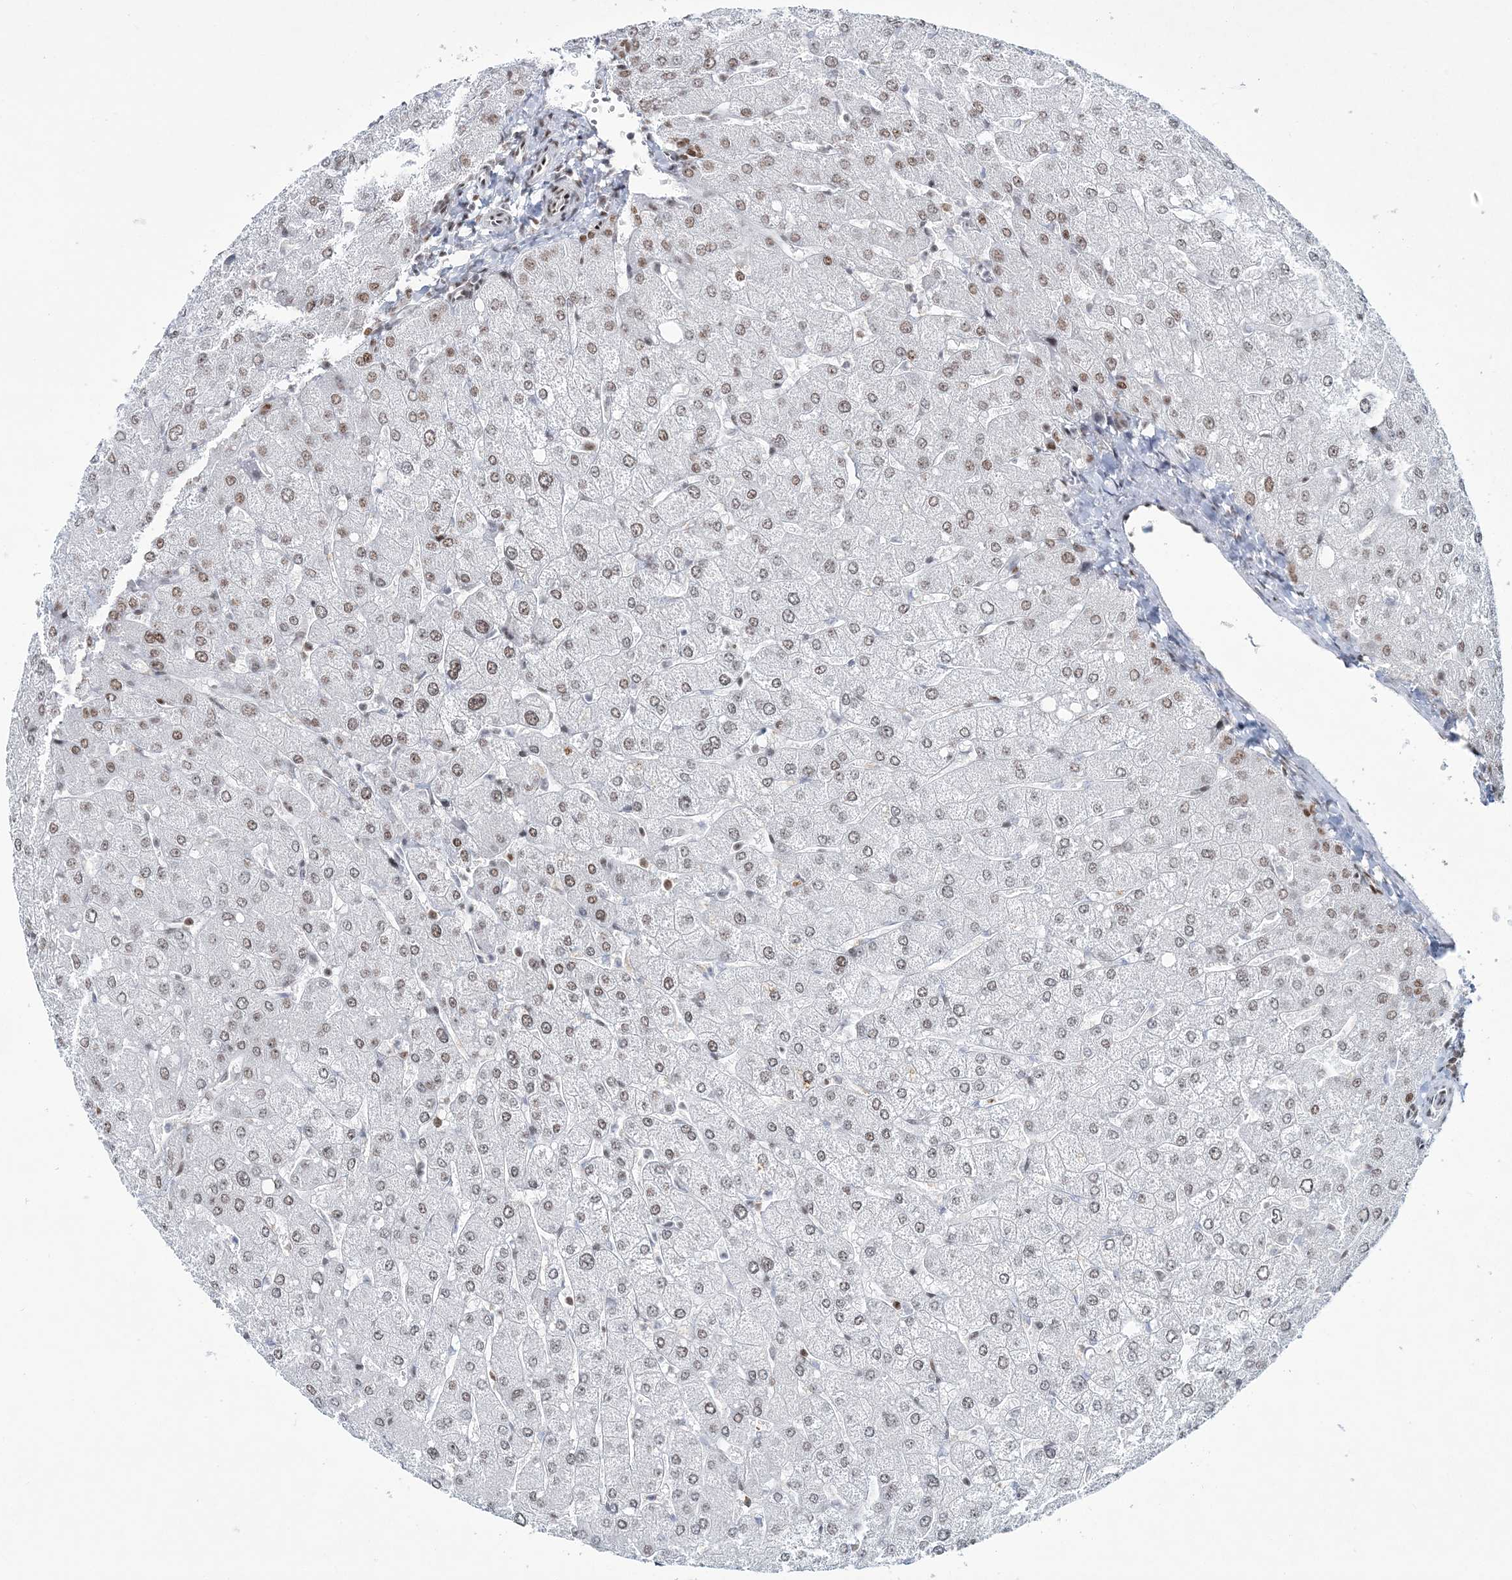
{"staining": {"intensity": "moderate", "quantity": "25%-75%", "location": "nuclear"}, "tissue": "liver", "cell_type": "Cholangiocytes", "image_type": "normal", "snomed": [{"axis": "morphology", "description": "Normal tissue, NOS"}, {"axis": "topography", "description": "Liver"}], "caption": "IHC histopathology image of unremarkable human liver stained for a protein (brown), which displays medium levels of moderate nuclear staining in about 25%-75% of cholangiocytes.", "gene": "LRRFIP2", "patient": {"sex": "male", "age": 55}}